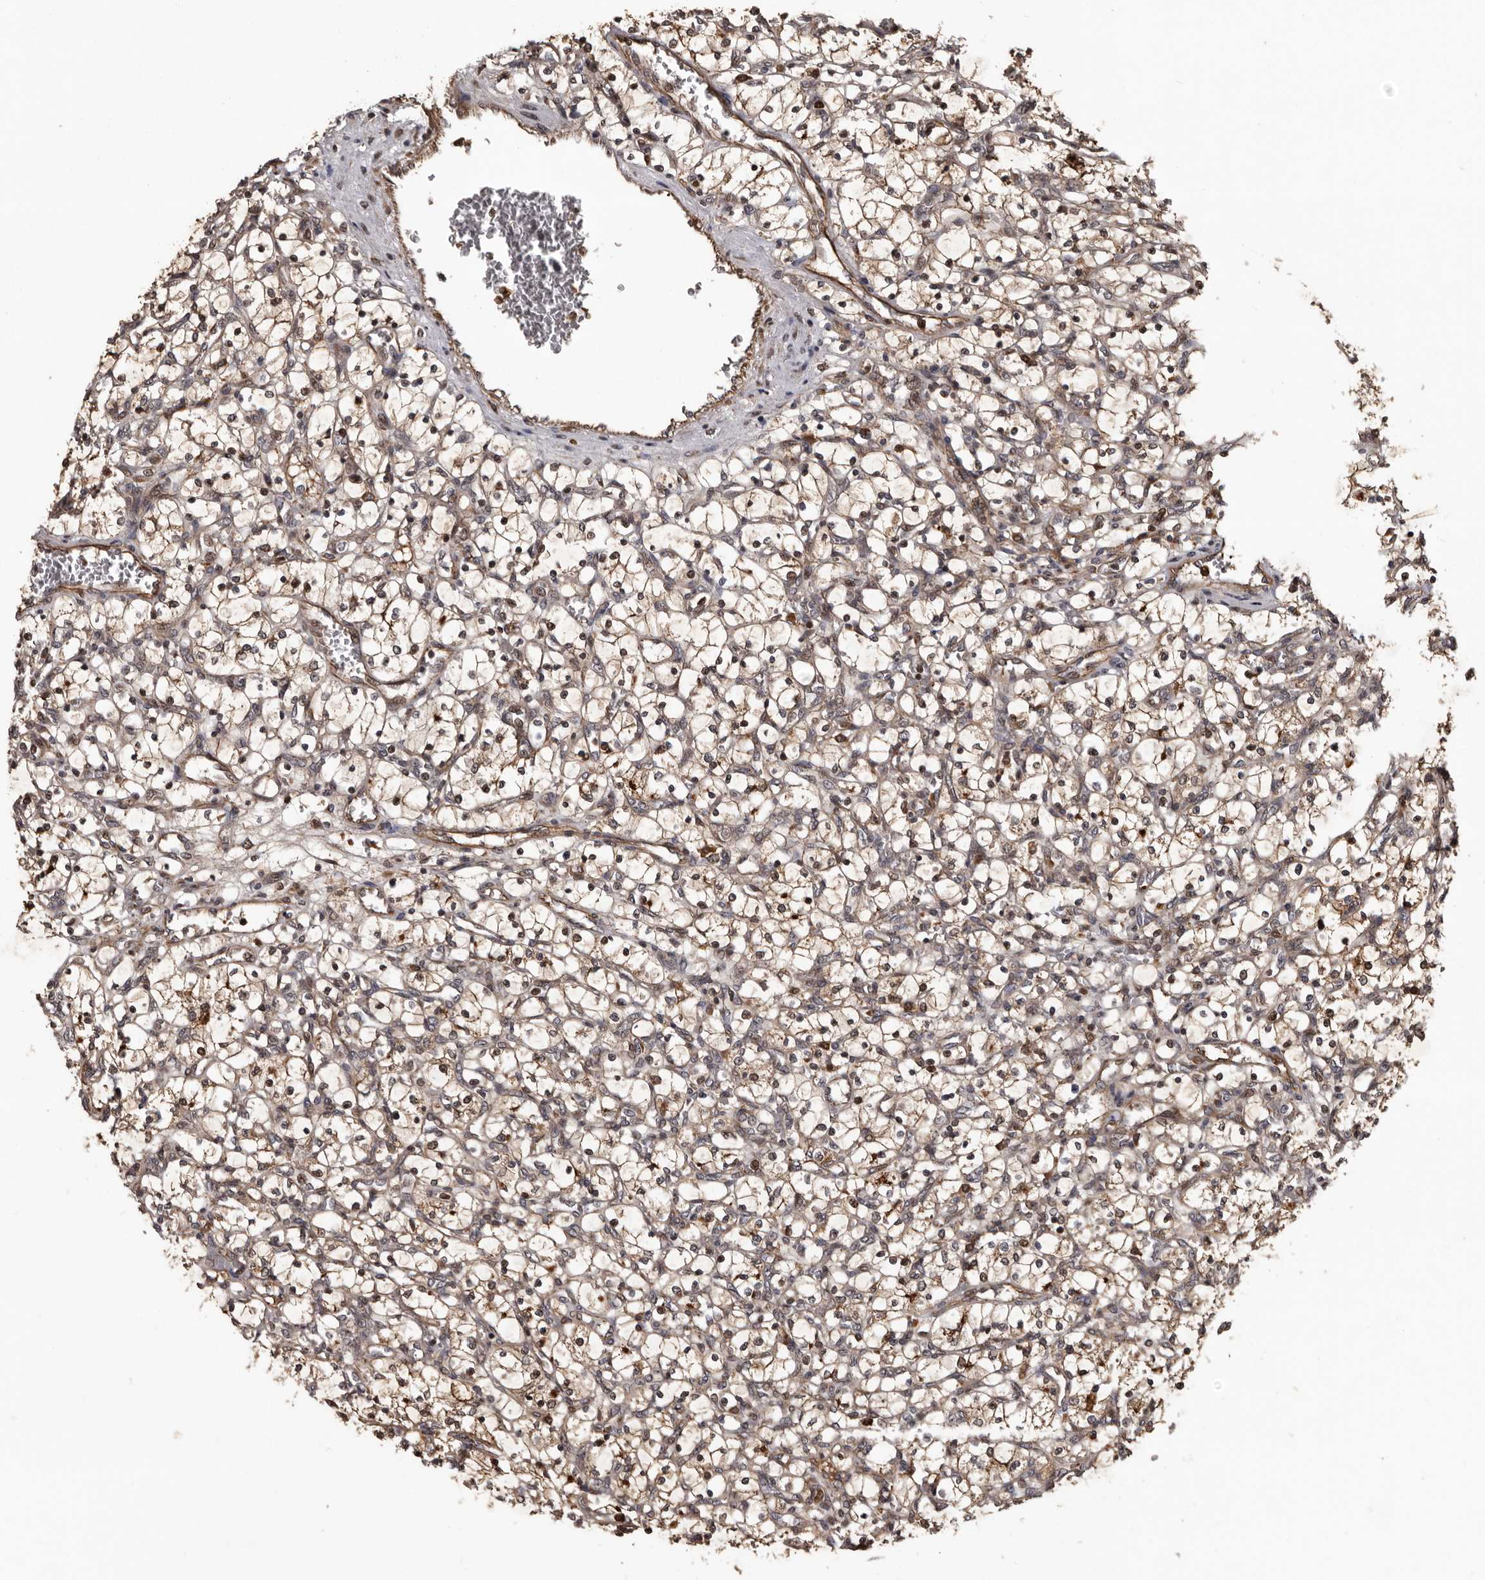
{"staining": {"intensity": "weak", "quantity": ">75%", "location": "cytoplasmic/membranous,nuclear"}, "tissue": "renal cancer", "cell_type": "Tumor cells", "image_type": "cancer", "snomed": [{"axis": "morphology", "description": "Adenocarcinoma, NOS"}, {"axis": "topography", "description": "Kidney"}], "caption": "A micrograph of human adenocarcinoma (renal) stained for a protein displays weak cytoplasmic/membranous and nuclear brown staining in tumor cells. Nuclei are stained in blue.", "gene": "SERTAD4", "patient": {"sex": "female", "age": 69}}